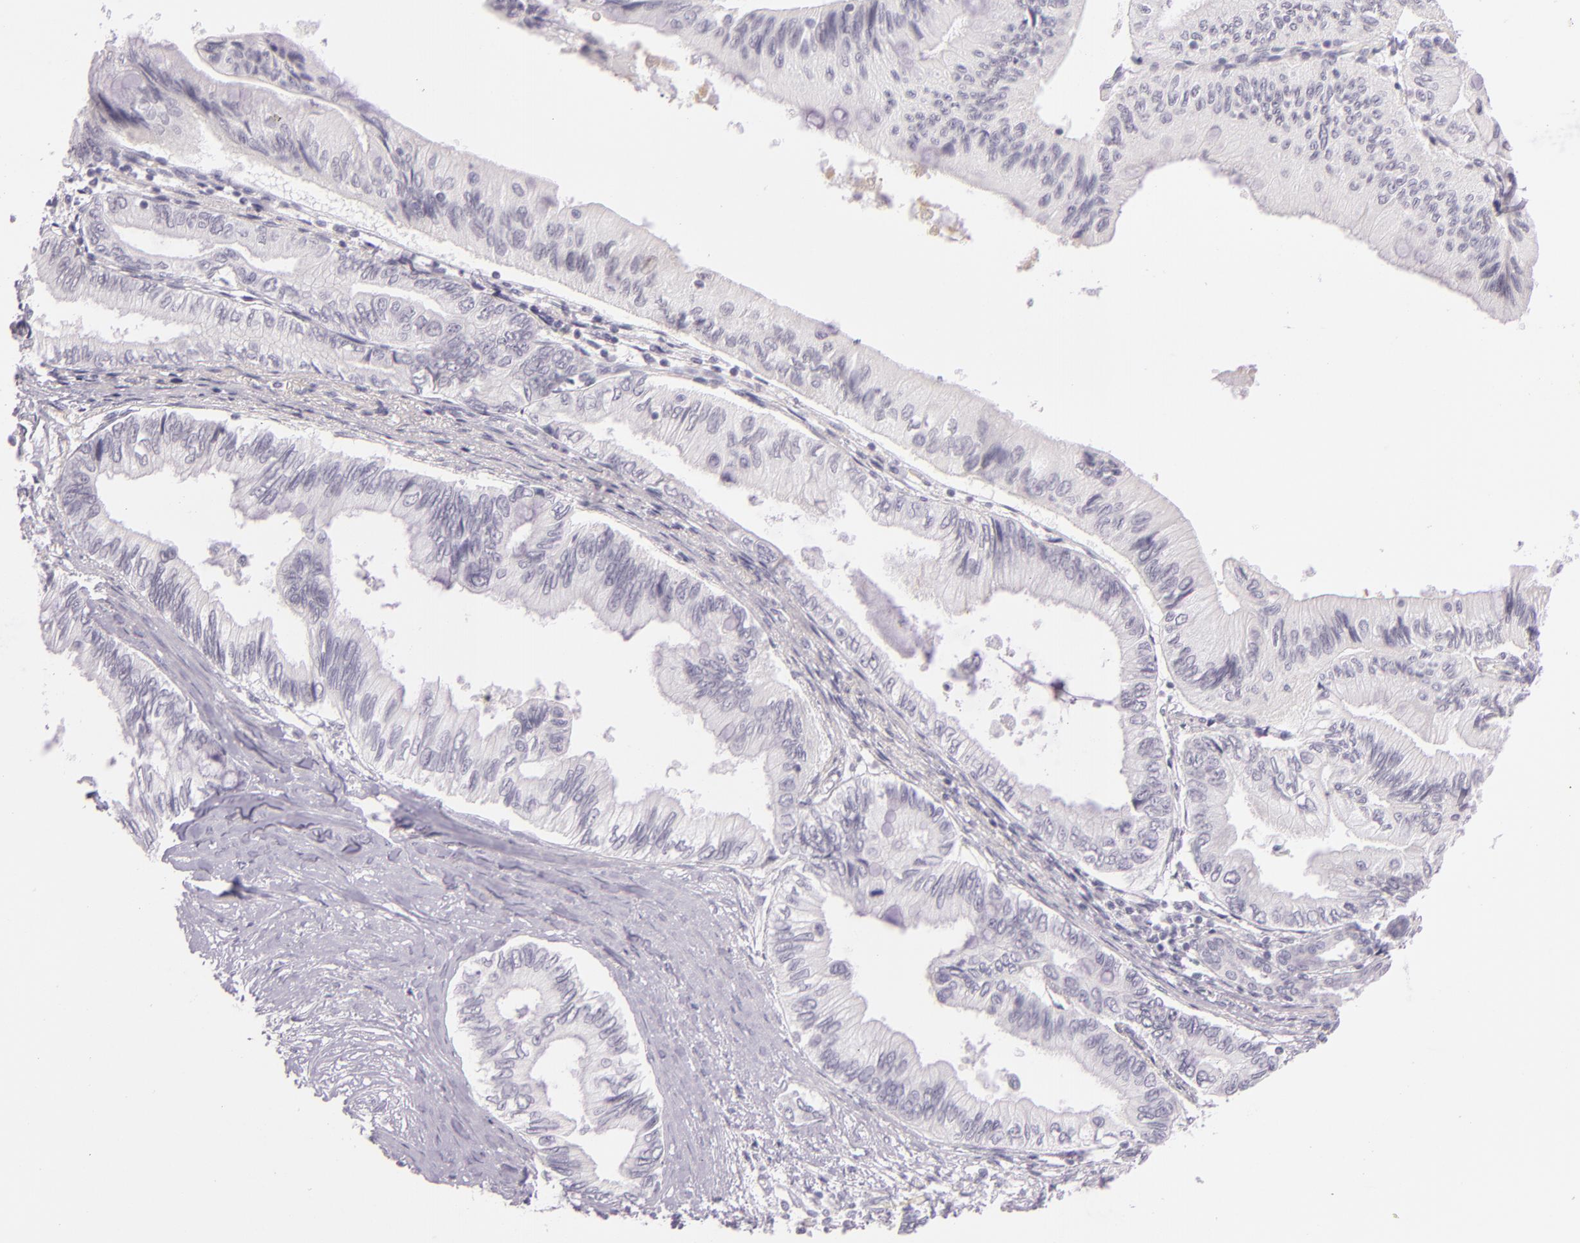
{"staining": {"intensity": "negative", "quantity": "none", "location": "none"}, "tissue": "pancreatic cancer", "cell_type": "Tumor cells", "image_type": "cancer", "snomed": [{"axis": "morphology", "description": "Adenocarcinoma, NOS"}, {"axis": "topography", "description": "Pancreas"}], "caption": "DAB (3,3'-diaminobenzidine) immunohistochemical staining of pancreatic cancer reveals no significant positivity in tumor cells.", "gene": "CBS", "patient": {"sex": "female", "age": 66}}